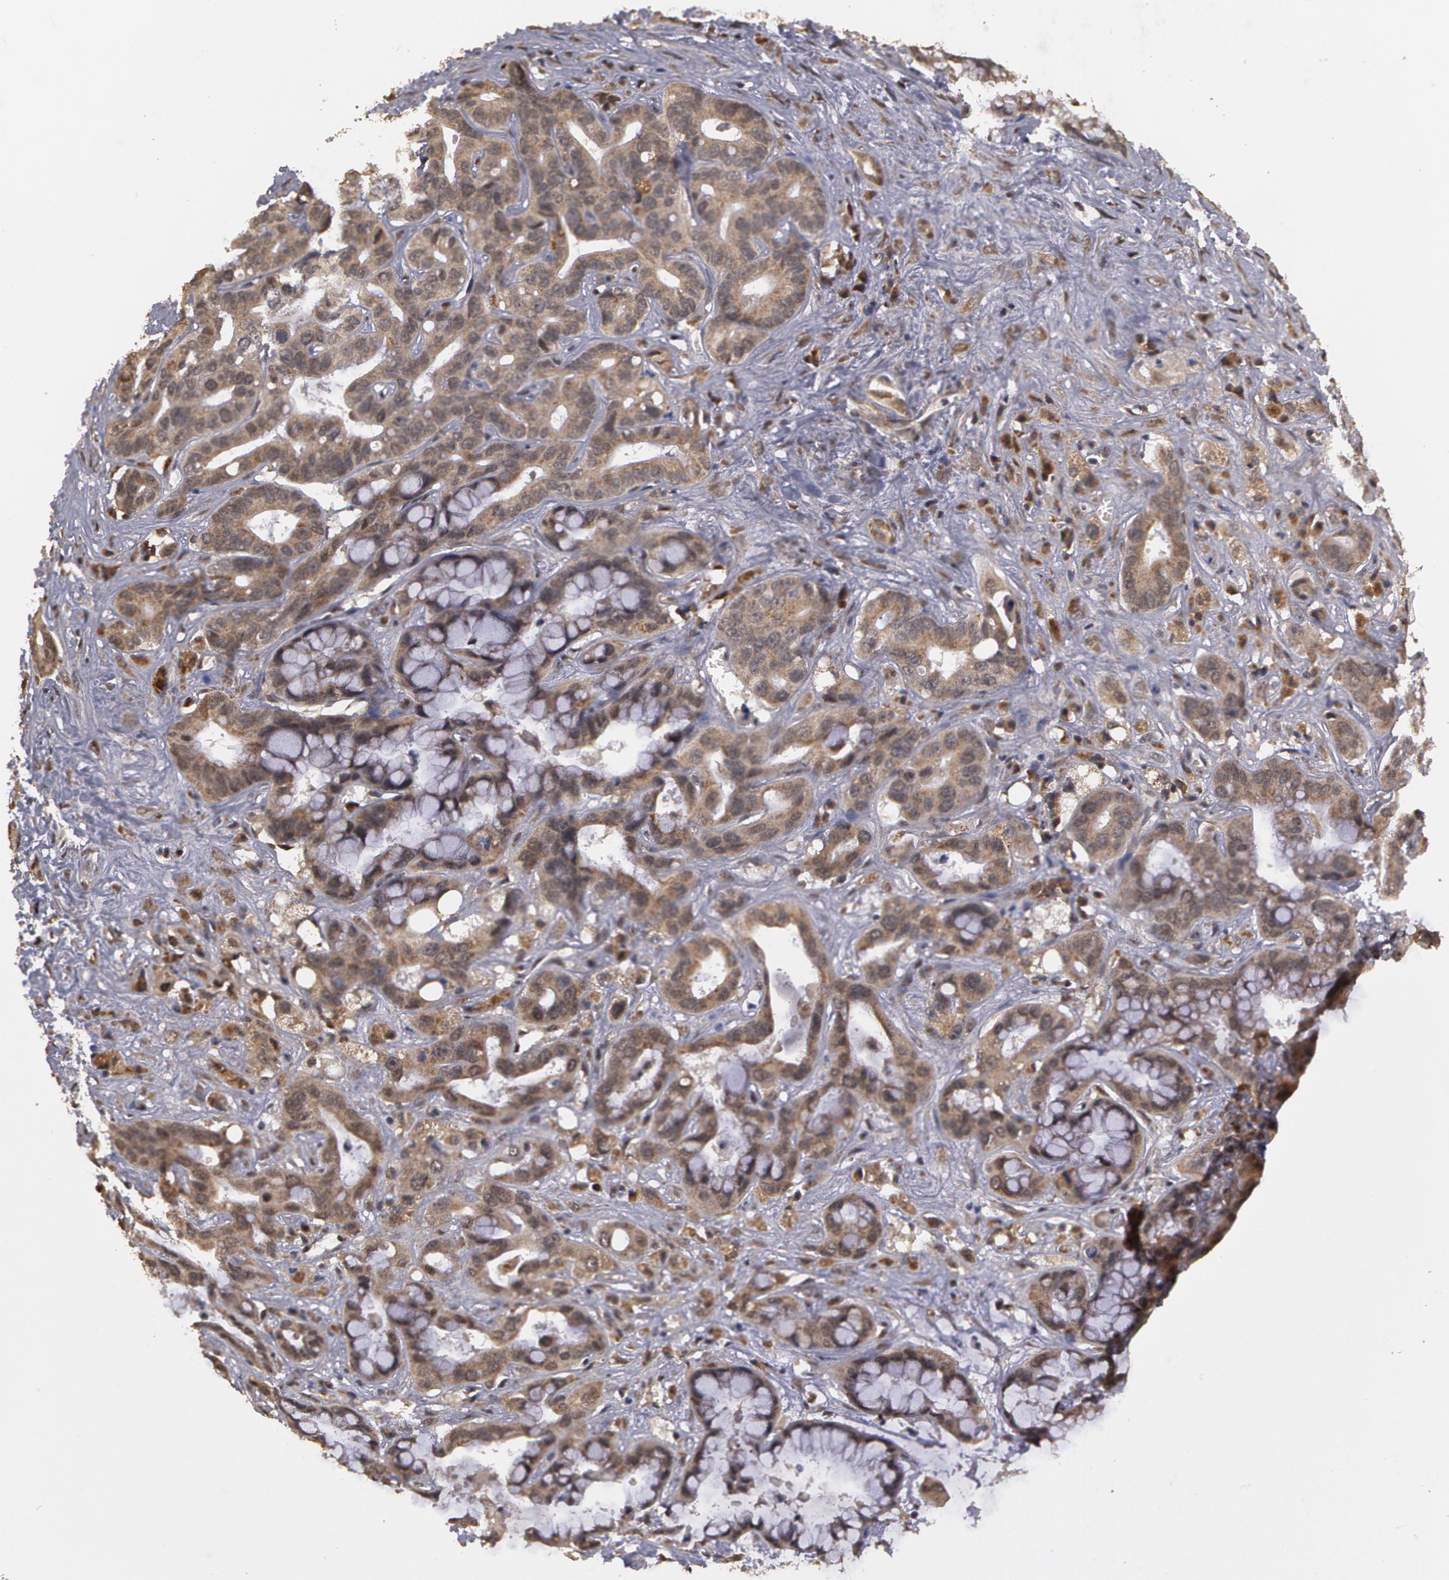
{"staining": {"intensity": "strong", "quantity": ">75%", "location": "cytoplasmic/membranous"}, "tissue": "liver cancer", "cell_type": "Tumor cells", "image_type": "cancer", "snomed": [{"axis": "morphology", "description": "Cholangiocarcinoma"}, {"axis": "topography", "description": "Liver"}], "caption": "Immunohistochemistry (IHC) (DAB (3,3'-diaminobenzidine)) staining of human liver cholangiocarcinoma shows strong cytoplasmic/membranous protein staining in about >75% of tumor cells. (Brightfield microscopy of DAB IHC at high magnification).", "gene": "GLIS1", "patient": {"sex": "female", "age": 65}}